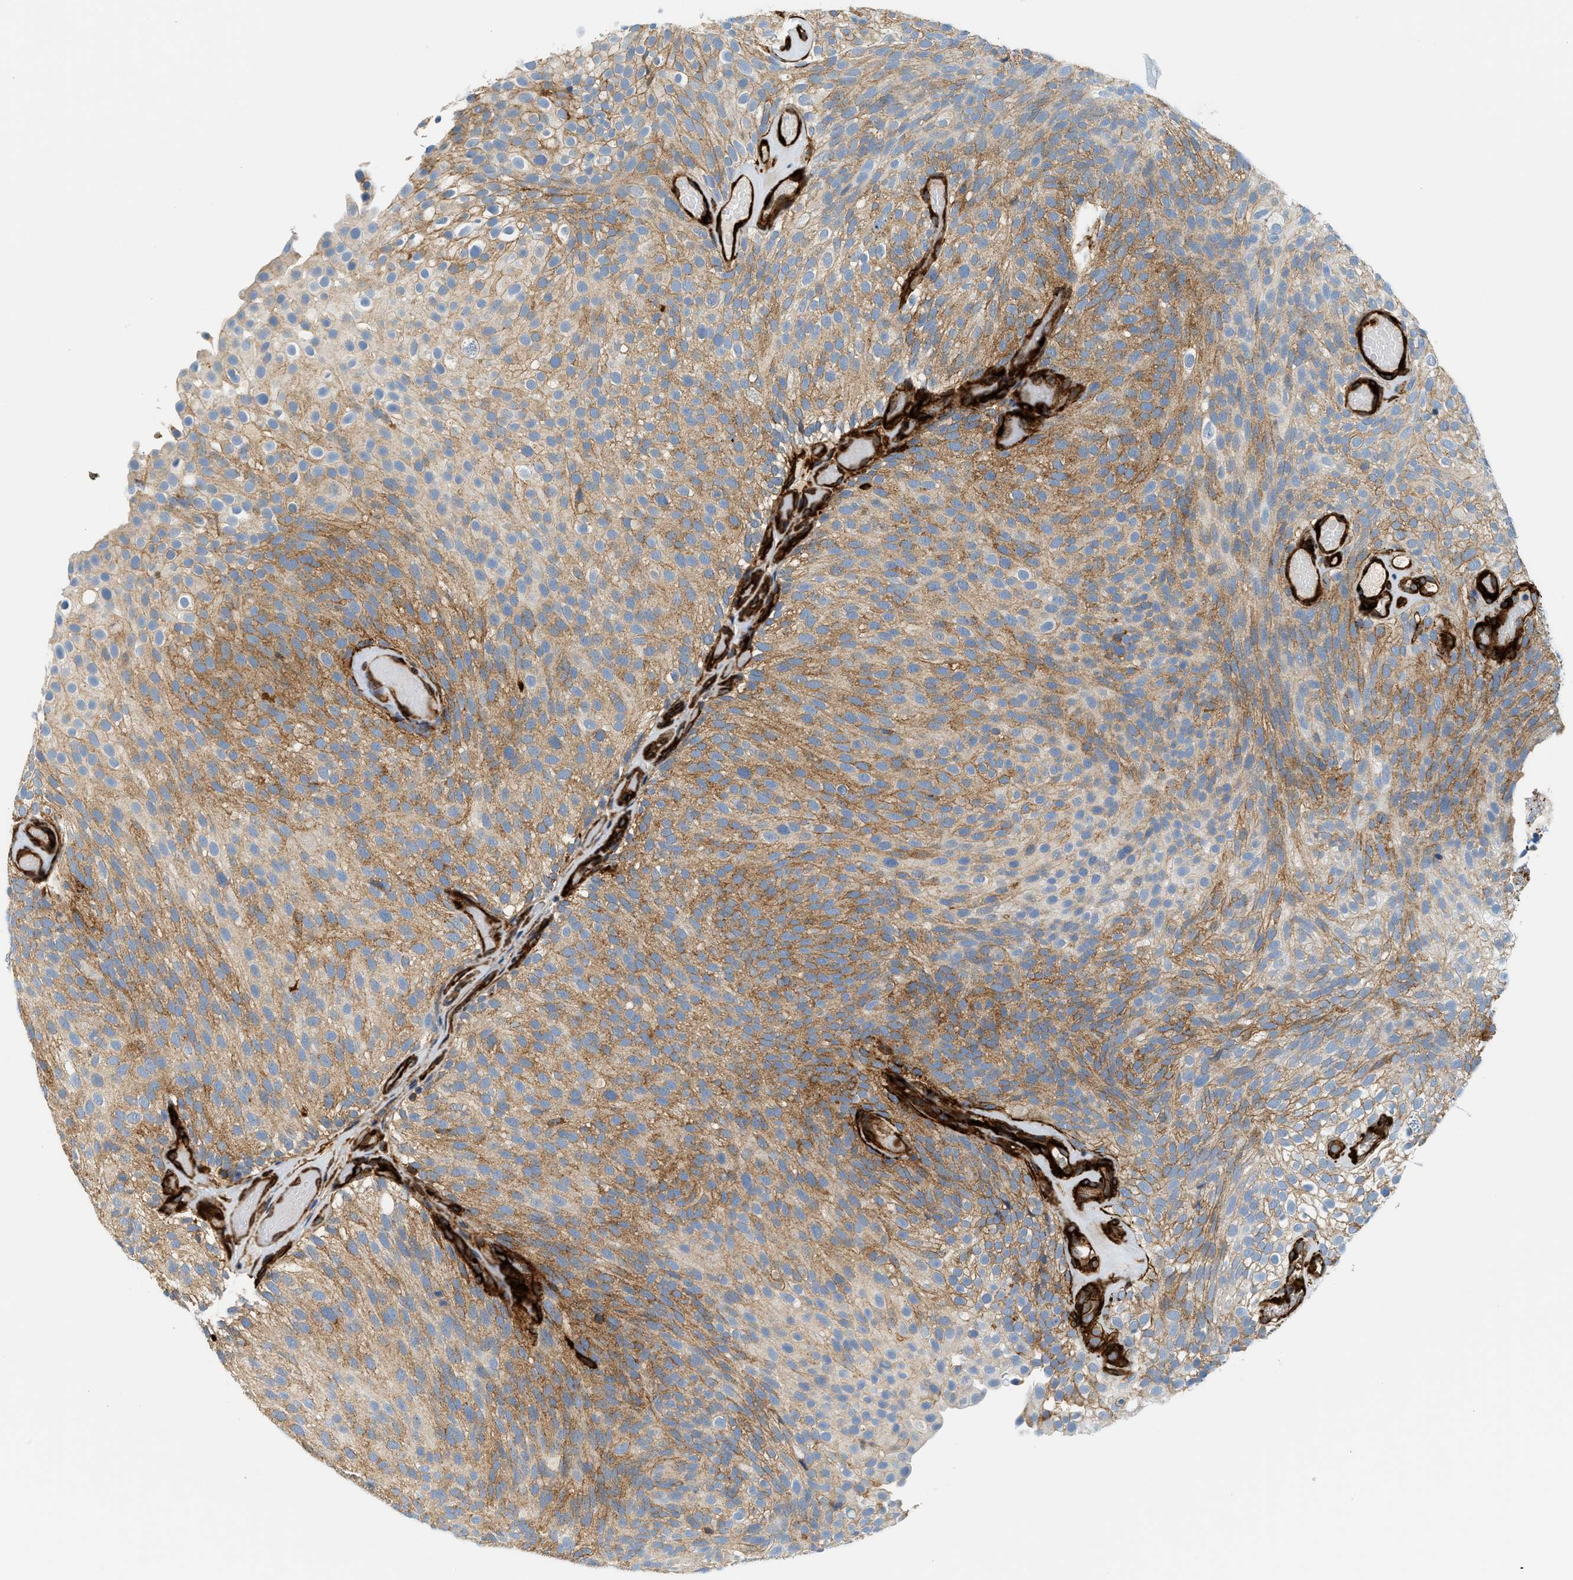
{"staining": {"intensity": "moderate", "quantity": "25%-75%", "location": "cytoplasmic/membranous"}, "tissue": "urothelial cancer", "cell_type": "Tumor cells", "image_type": "cancer", "snomed": [{"axis": "morphology", "description": "Urothelial carcinoma, Low grade"}, {"axis": "topography", "description": "Urinary bladder"}], "caption": "Immunohistochemical staining of urothelial cancer shows medium levels of moderate cytoplasmic/membranous positivity in approximately 25%-75% of tumor cells.", "gene": "HIP1", "patient": {"sex": "male", "age": 78}}